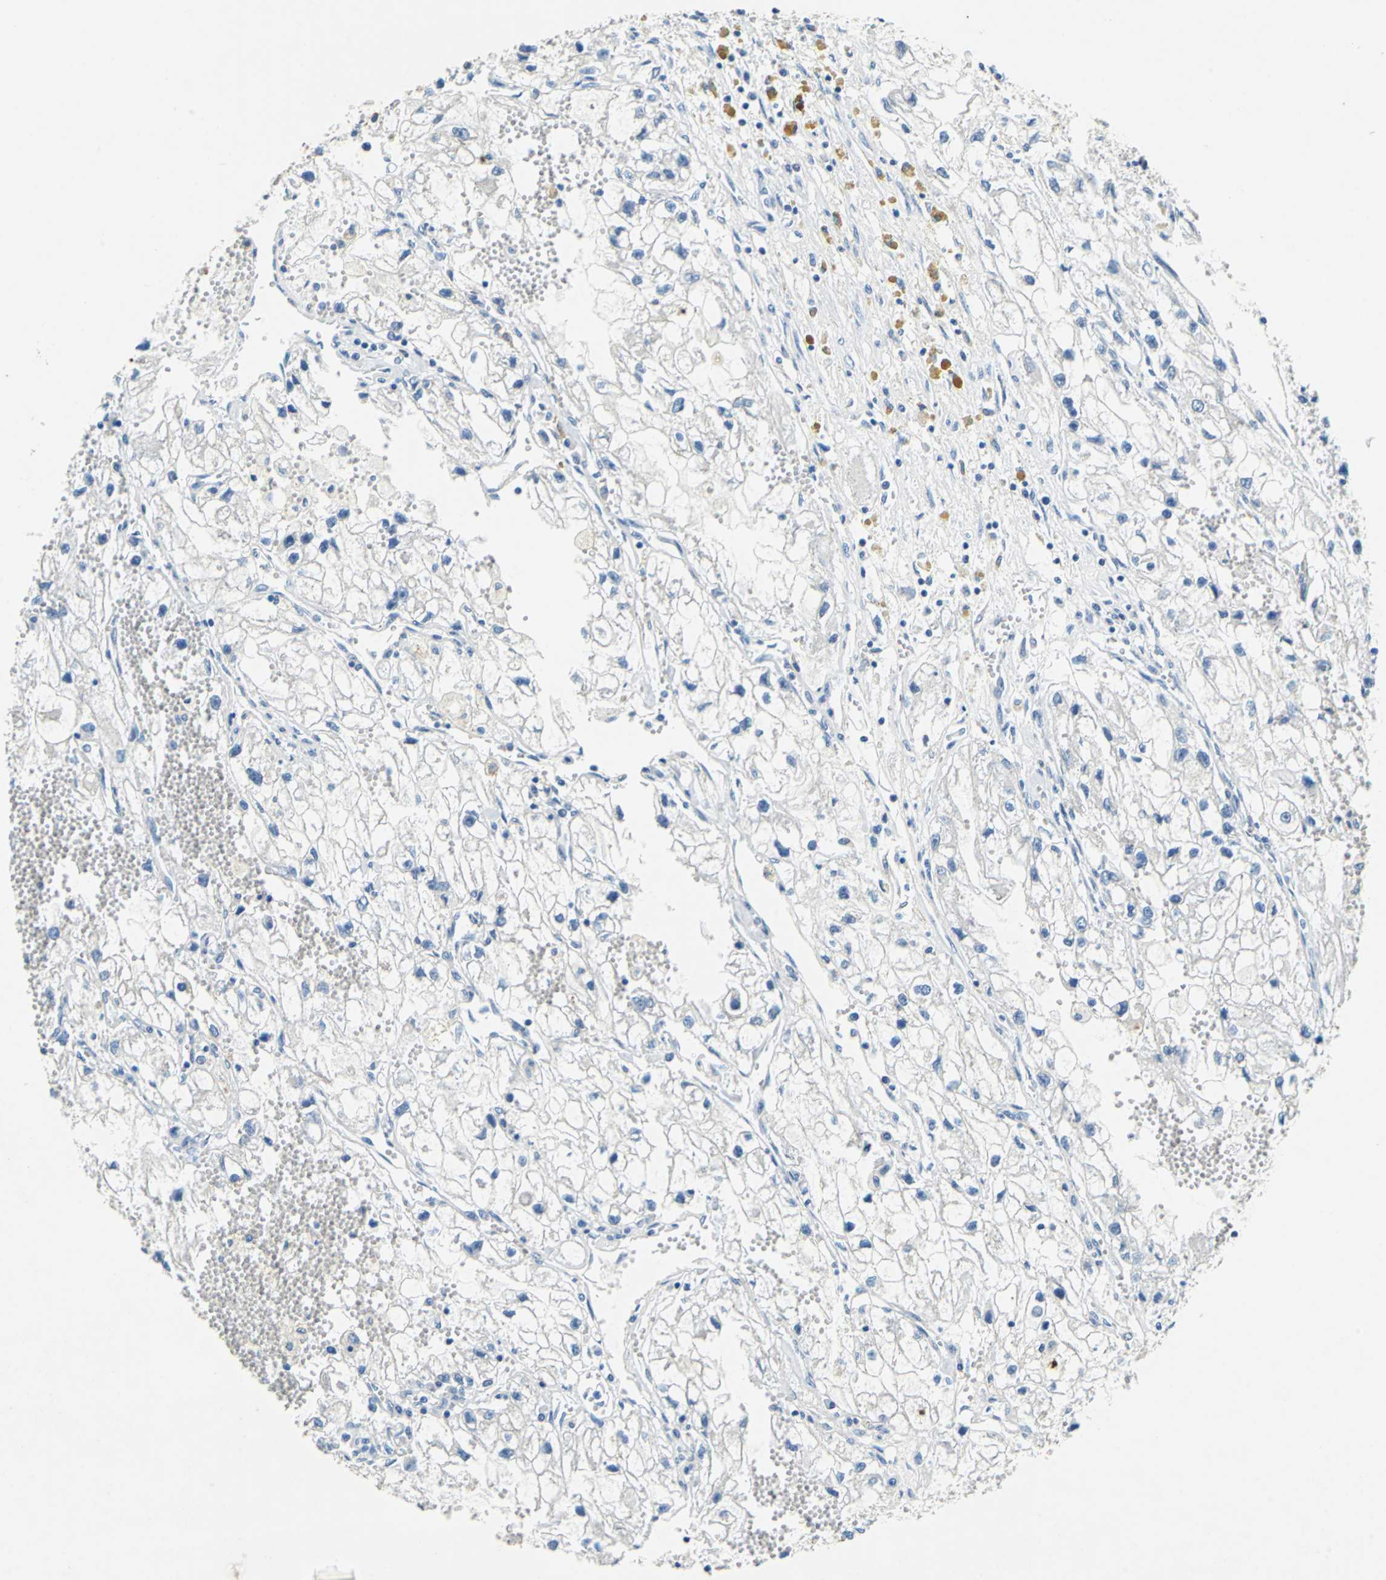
{"staining": {"intensity": "negative", "quantity": "none", "location": "none"}, "tissue": "renal cancer", "cell_type": "Tumor cells", "image_type": "cancer", "snomed": [{"axis": "morphology", "description": "Adenocarcinoma, NOS"}, {"axis": "topography", "description": "Kidney"}], "caption": "High magnification brightfield microscopy of renal cancer (adenocarcinoma) stained with DAB (3,3'-diaminobenzidine) (brown) and counterstained with hematoxylin (blue): tumor cells show no significant expression.", "gene": "TEX264", "patient": {"sex": "female", "age": 70}}